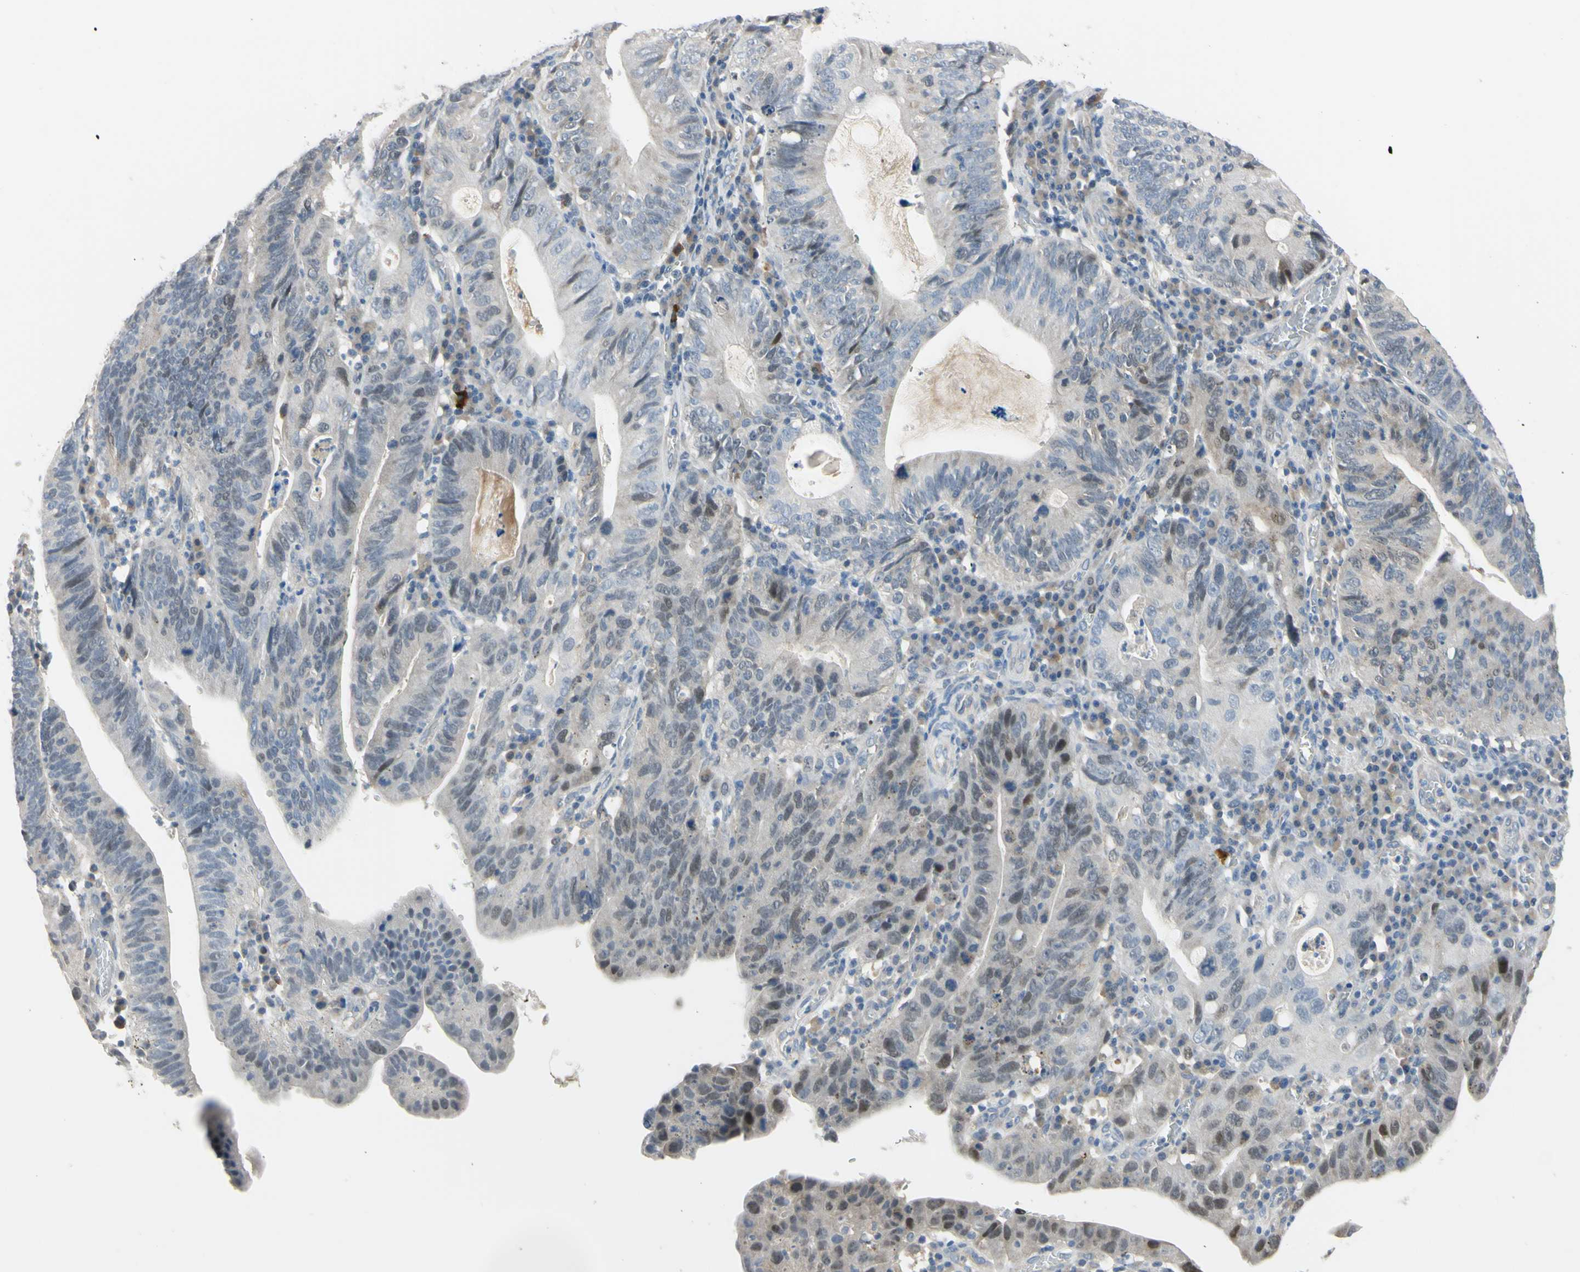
{"staining": {"intensity": "moderate", "quantity": "<25%", "location": "nuclear"}, "tissue": "stomach cancer", "cell_type": "Tumor cells", "image_type": "cancer", "snomed": [{"axis": "morphology", "description": "Adenocarcinoma, NOS"}, {"axis": "topography", "description": "Stomach"}], "caption": "Protein staining of stomach cancer tissue reveals moderate nuclear staining in approximately <25% of tumor cells.", "gene": "LHX9", "patient": {"sex": "male", "age": 59}}